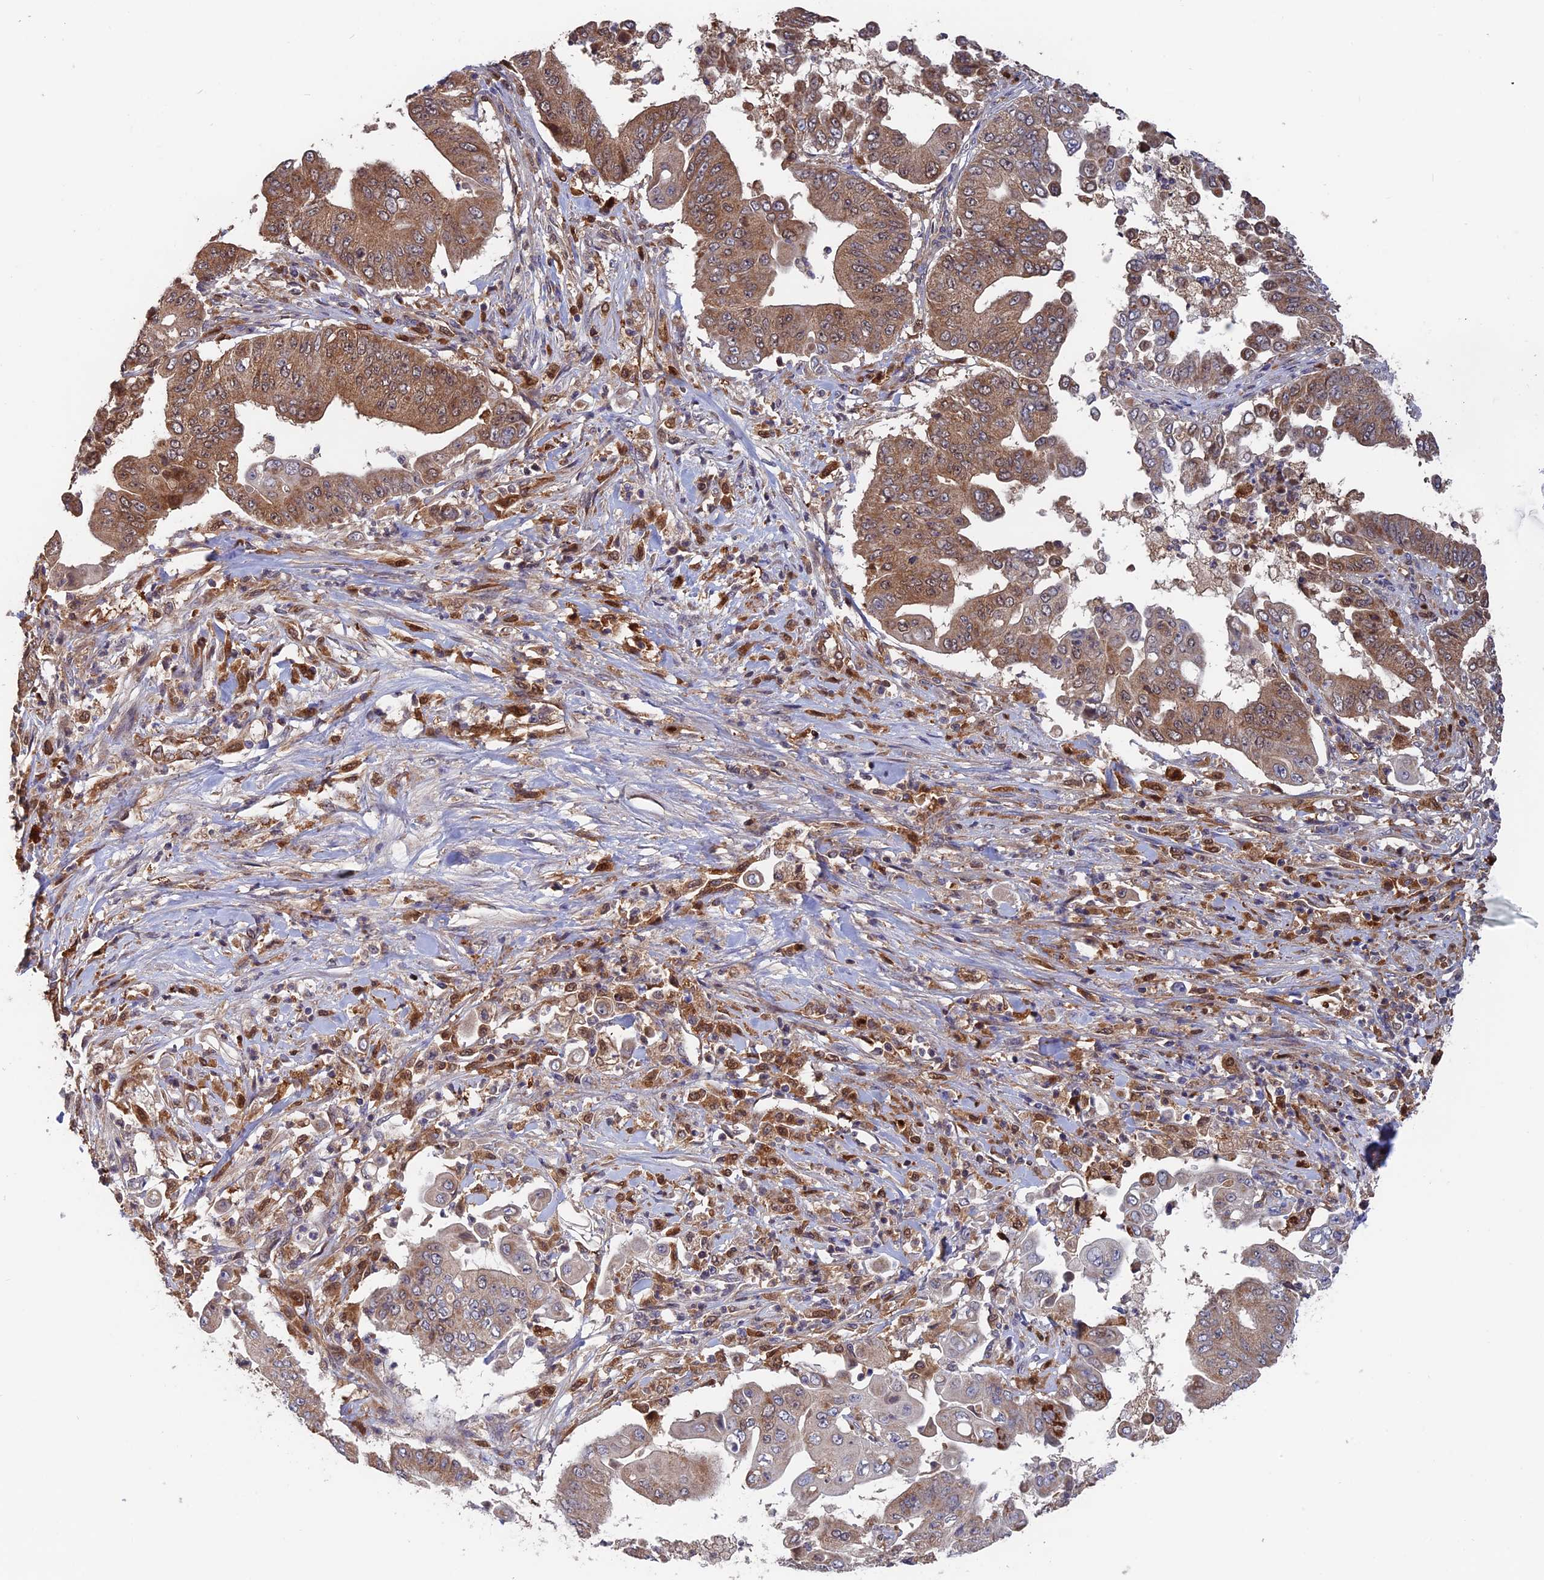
{"staining": {"intensity": "moderate", "quantity": ">75%", "location": "cytoplasmic/membranous"}, "tissue": "pancreatic cancer", "cell_type": "Tumor cells", "image_type": "cancer", "snomed": [{"axis": "morphology", "description": "Adenocarcinoma, NOS"}, {"axis": "topography", "description": "Pancreas"}], "caption": "Protein staining of pancreatic cancer (adenocarcinoma) tissue reveals moderate cytoplasmic/membranous positivity in about >75% of tumor cells.", "gene": "DTYMK", "patient": {"sex": "female", "age": 77}}